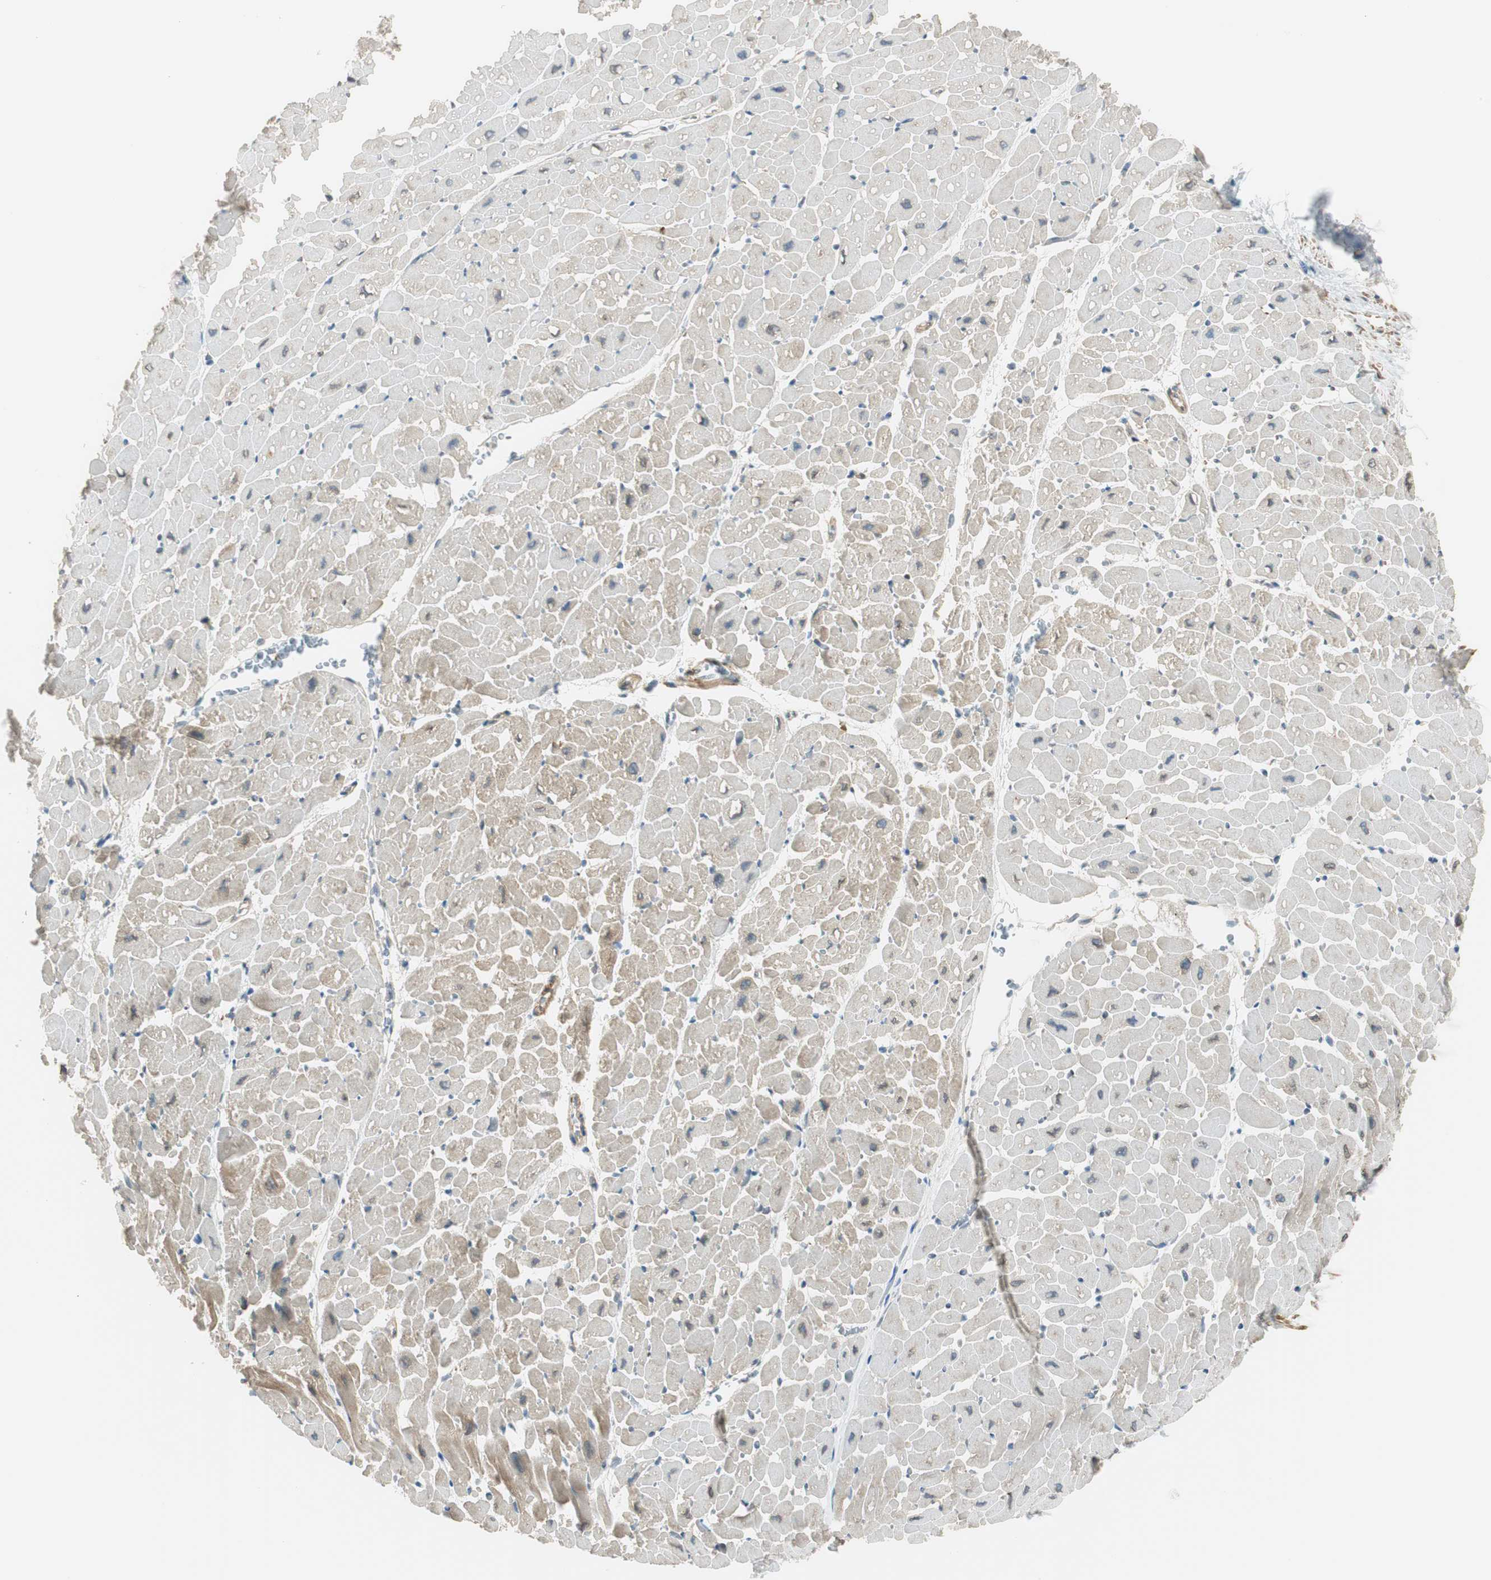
{"staining": {"intensity": "weak", "quantity": "<25%", "location": "cytoplasmic/membranous"}, "tissue": "heart muscle", "cell_type": "Cardiomyocytes", "image_type": "normal", "snomed": [{"axis": "morphology", "description": "Normal tissue, NOS"}, {"axis": "topography", "description": "Heart"}], "caption": "A histopathology image of heart muscle stained for a protein exhibits no brown staining in cardiomyocytes.", "gene": "PI4K2B", "patient": {"sex": "male", "age": 45}}